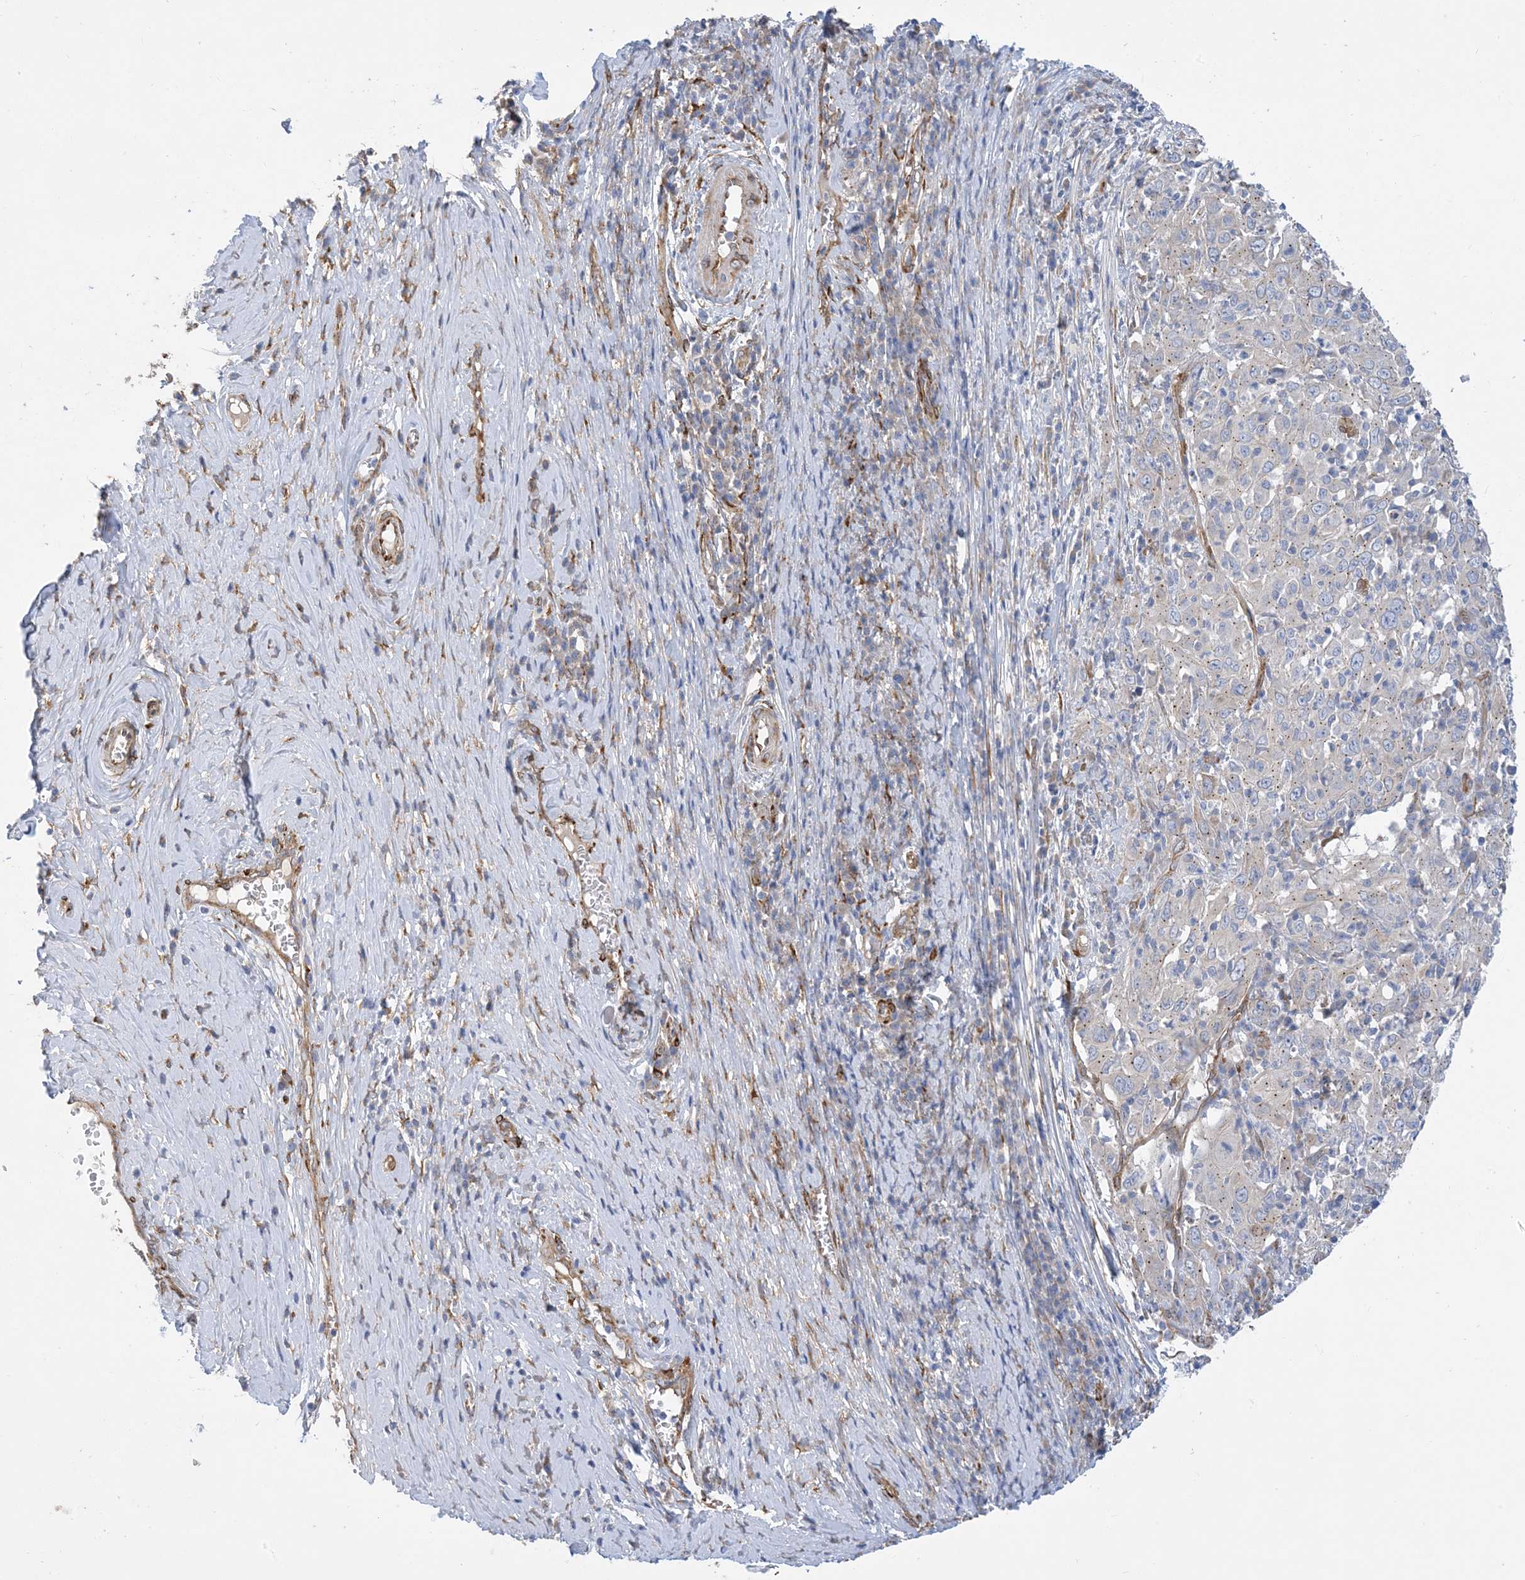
{"staining": {"intensity": "moderate", "quantity": "25%-75%", "location": "cytoplasmic/membranous"}, "tissue": "cervical cancer", "cell_type": "Tumor cells", "image_type": "cancer", "snomed": [{"axis": "morphology", "description": "Squamous cell carcinoma, NOS"}, {"axis": "topography", "description": "Cervix"}], "caption": "Immunohistochemical staining of cervical squamous cell carcinoma reveals medium levels of moderate cytoplasmic/membranous positivity in about 25%-75% of tumor cells.", "gene": "RBMS3", "patient": {"sex": "female", "age": 46}}